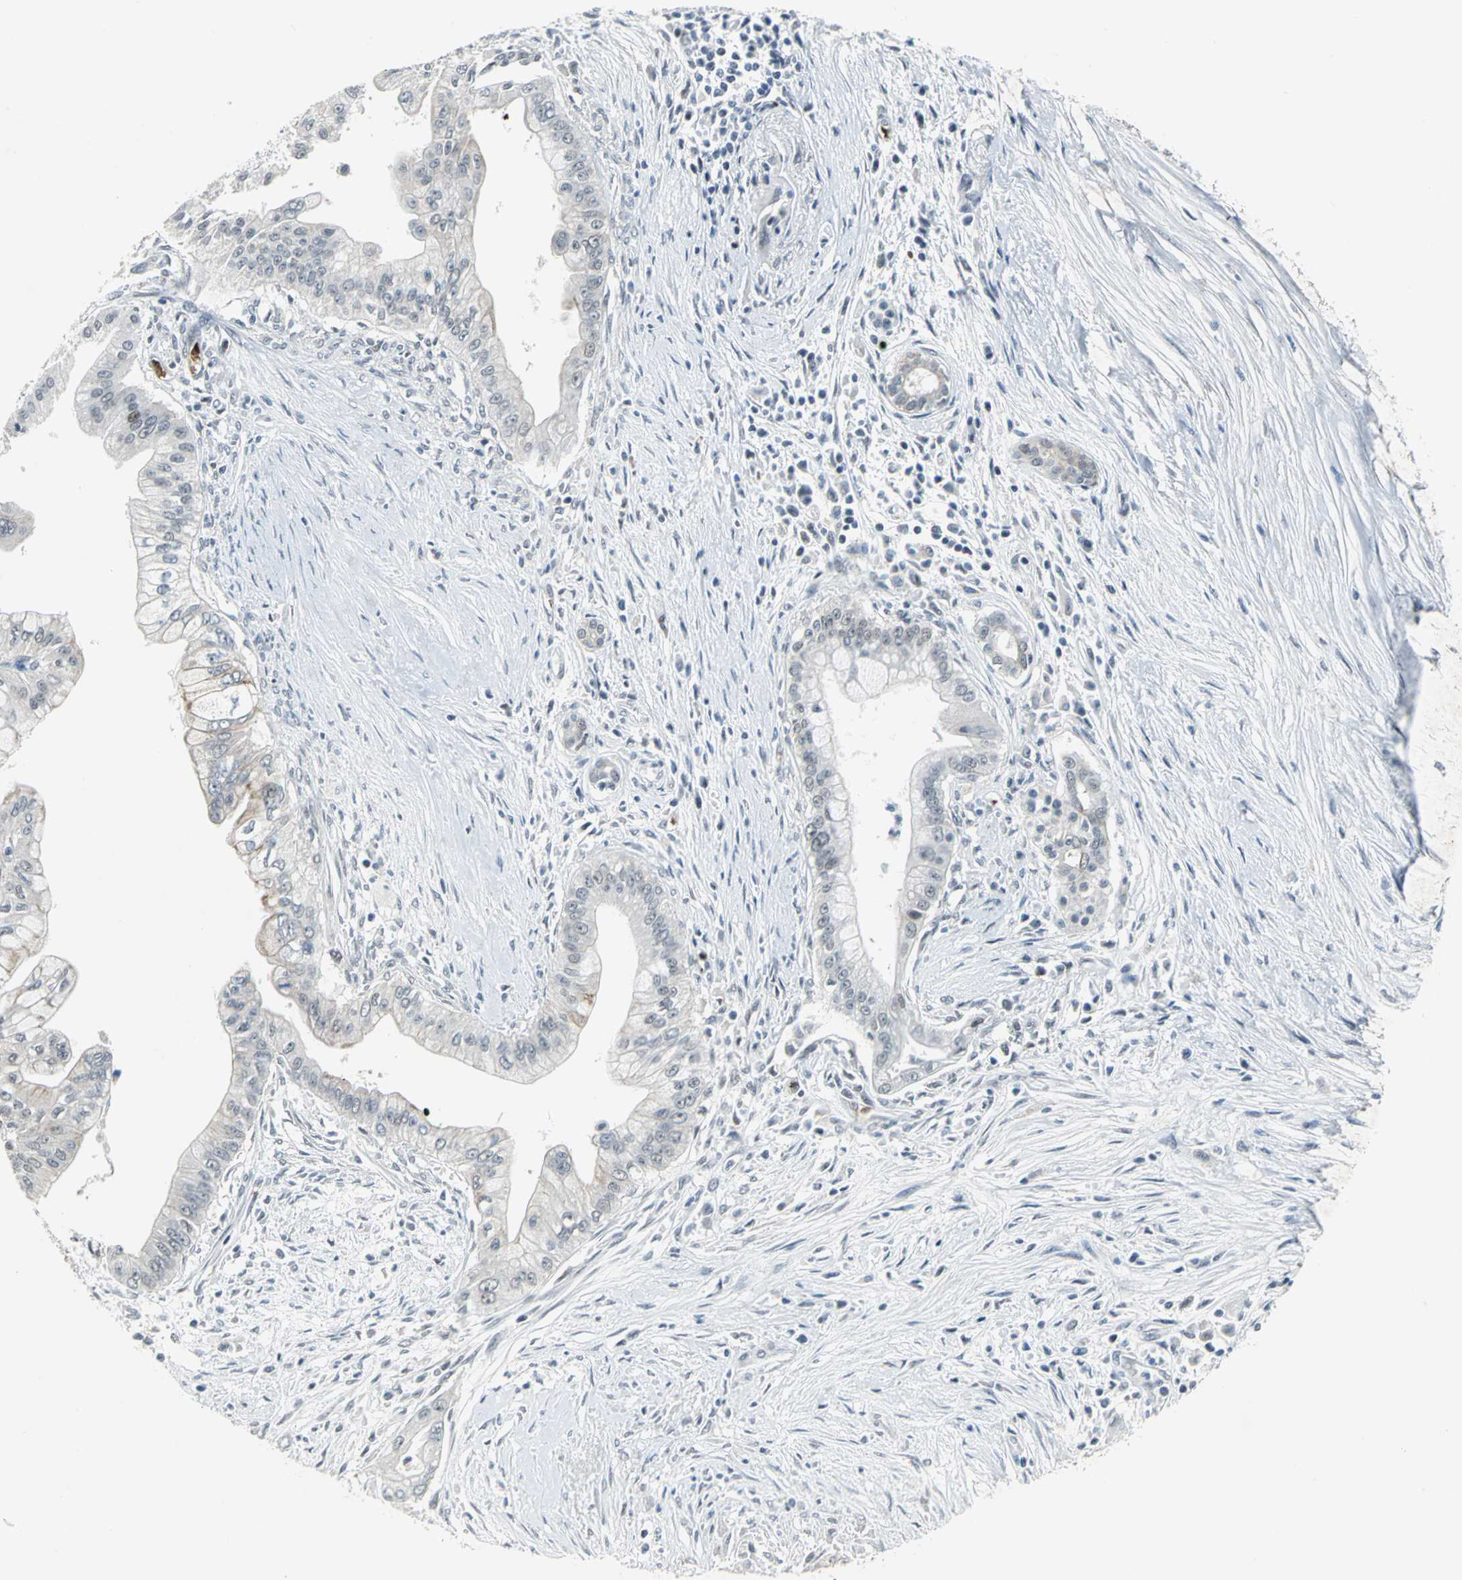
{"staining": {"intensity": "weak", "quantity": "25%-75%", "location": "nuclear"}, "tissue": "pancreatic cancer", "cell_type": "Tumor cells", "image_type": "cancer", "snomed": [{"axis": "morphology", "description": "Adenocarcinoma, NOS"}, {"axis": "topography", "description": "Pancreas"}], "caption": "Immunohistochemical staining of human adenocarcinoma (pancreatic) exhibits weak nuclear protein expression in approximately 25%-75% of tumor cells. (Brightfield microscopy of DAB IHC at high magnification).", "gene": "GLI3", "patient": {"sex": "male", "age": 59}}